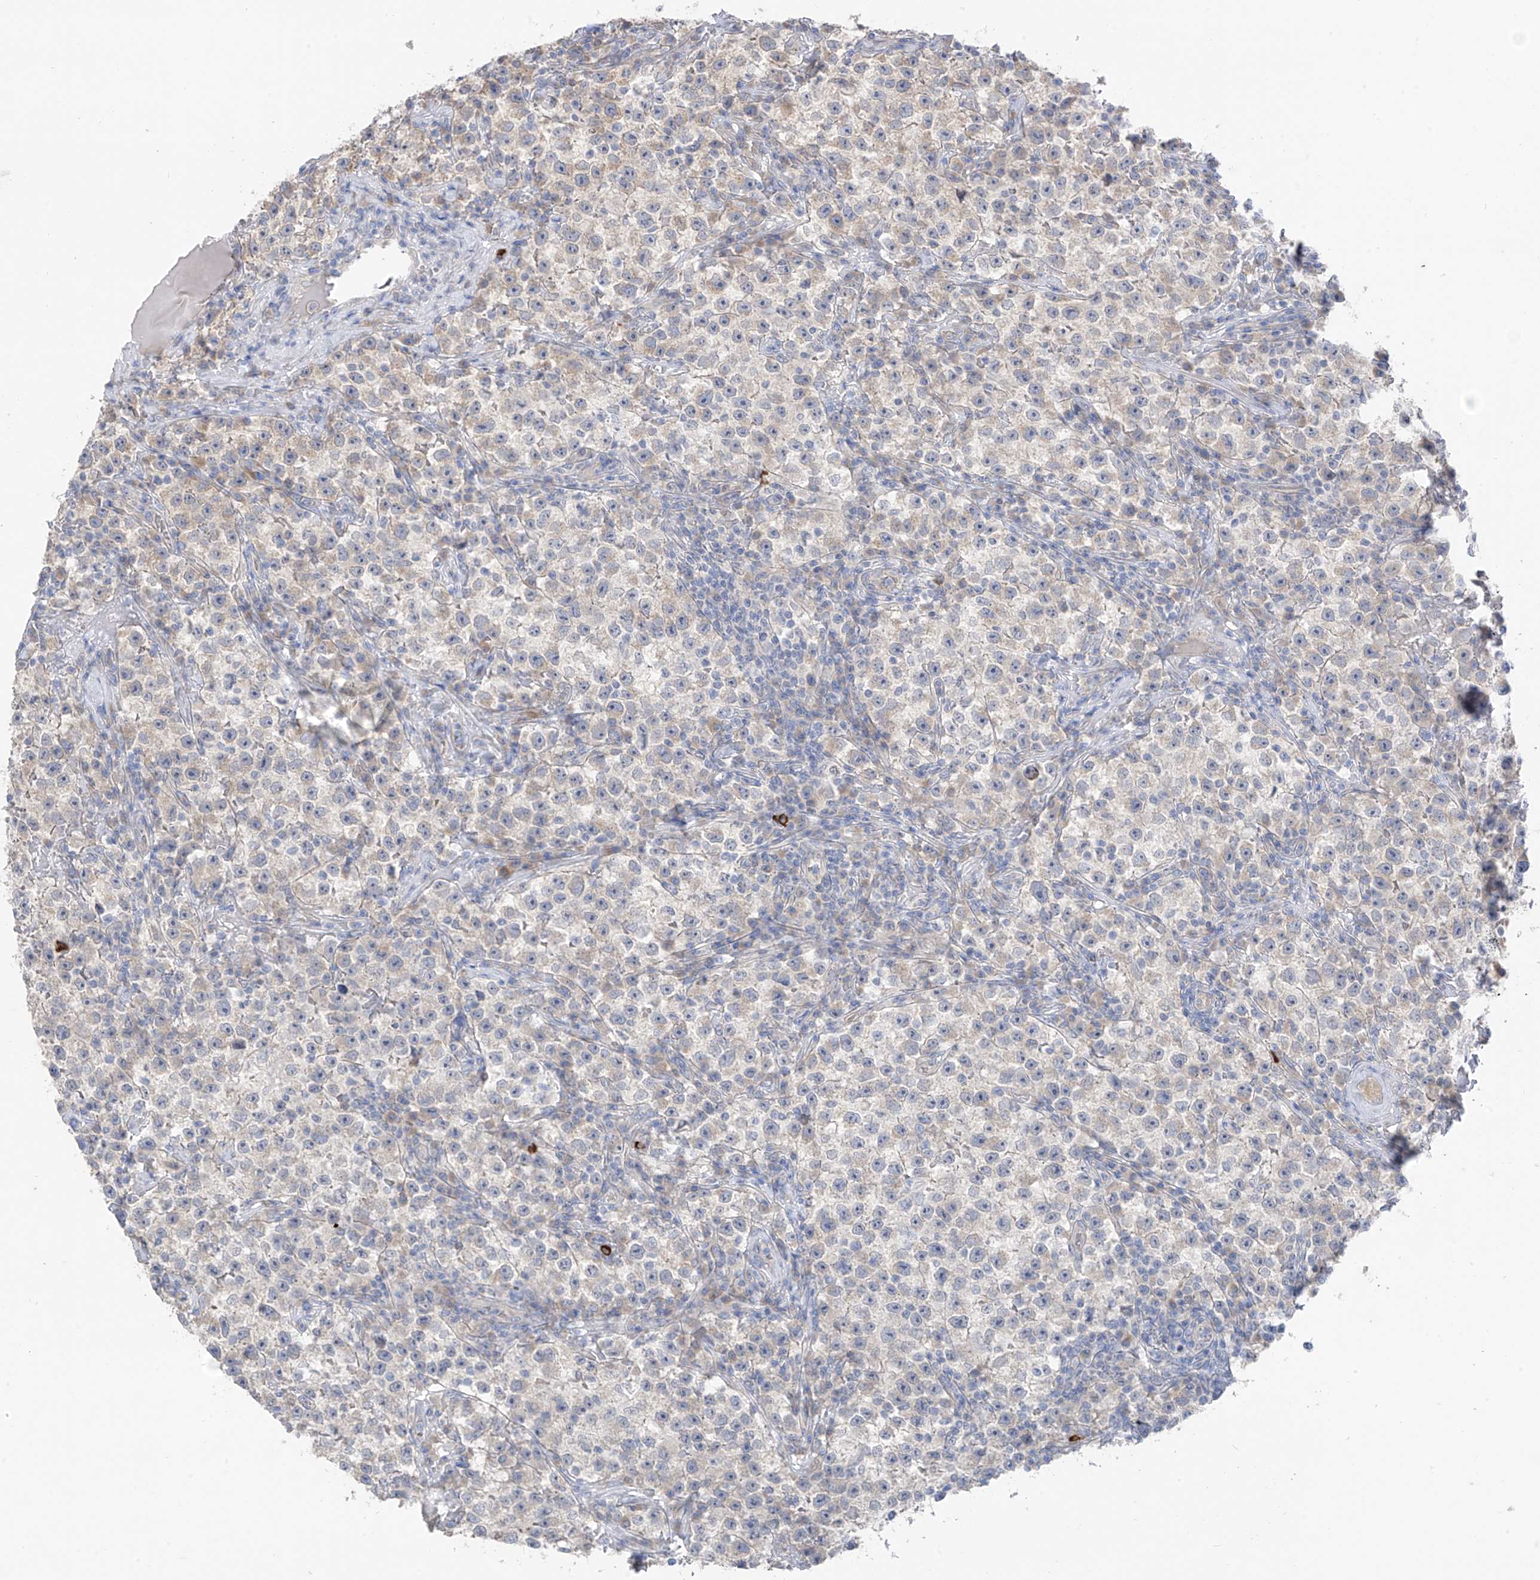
{"staining": {"intensity": "weak", "quantity": "25%-75%", "location": "cytoplasmic/membranous"}, "tissue": "testis cancer", "cell_type": "Tumor cells", "image_type": "cancer", "snomed": [{"axis": "morphology", "description": "Seminoma, NOS"}, {"axis": "topography", "description": "Testis"}], "caption": "IHC histopathology image of human testis cancer (seminoma) stained for a protein (brown), which demonstrates low levels of weak cytoplasmic/membranous expression in about 25%-75% of tumor cells.", "gene": "NALCN", "patient": {"sex": "male", "age": 22}}